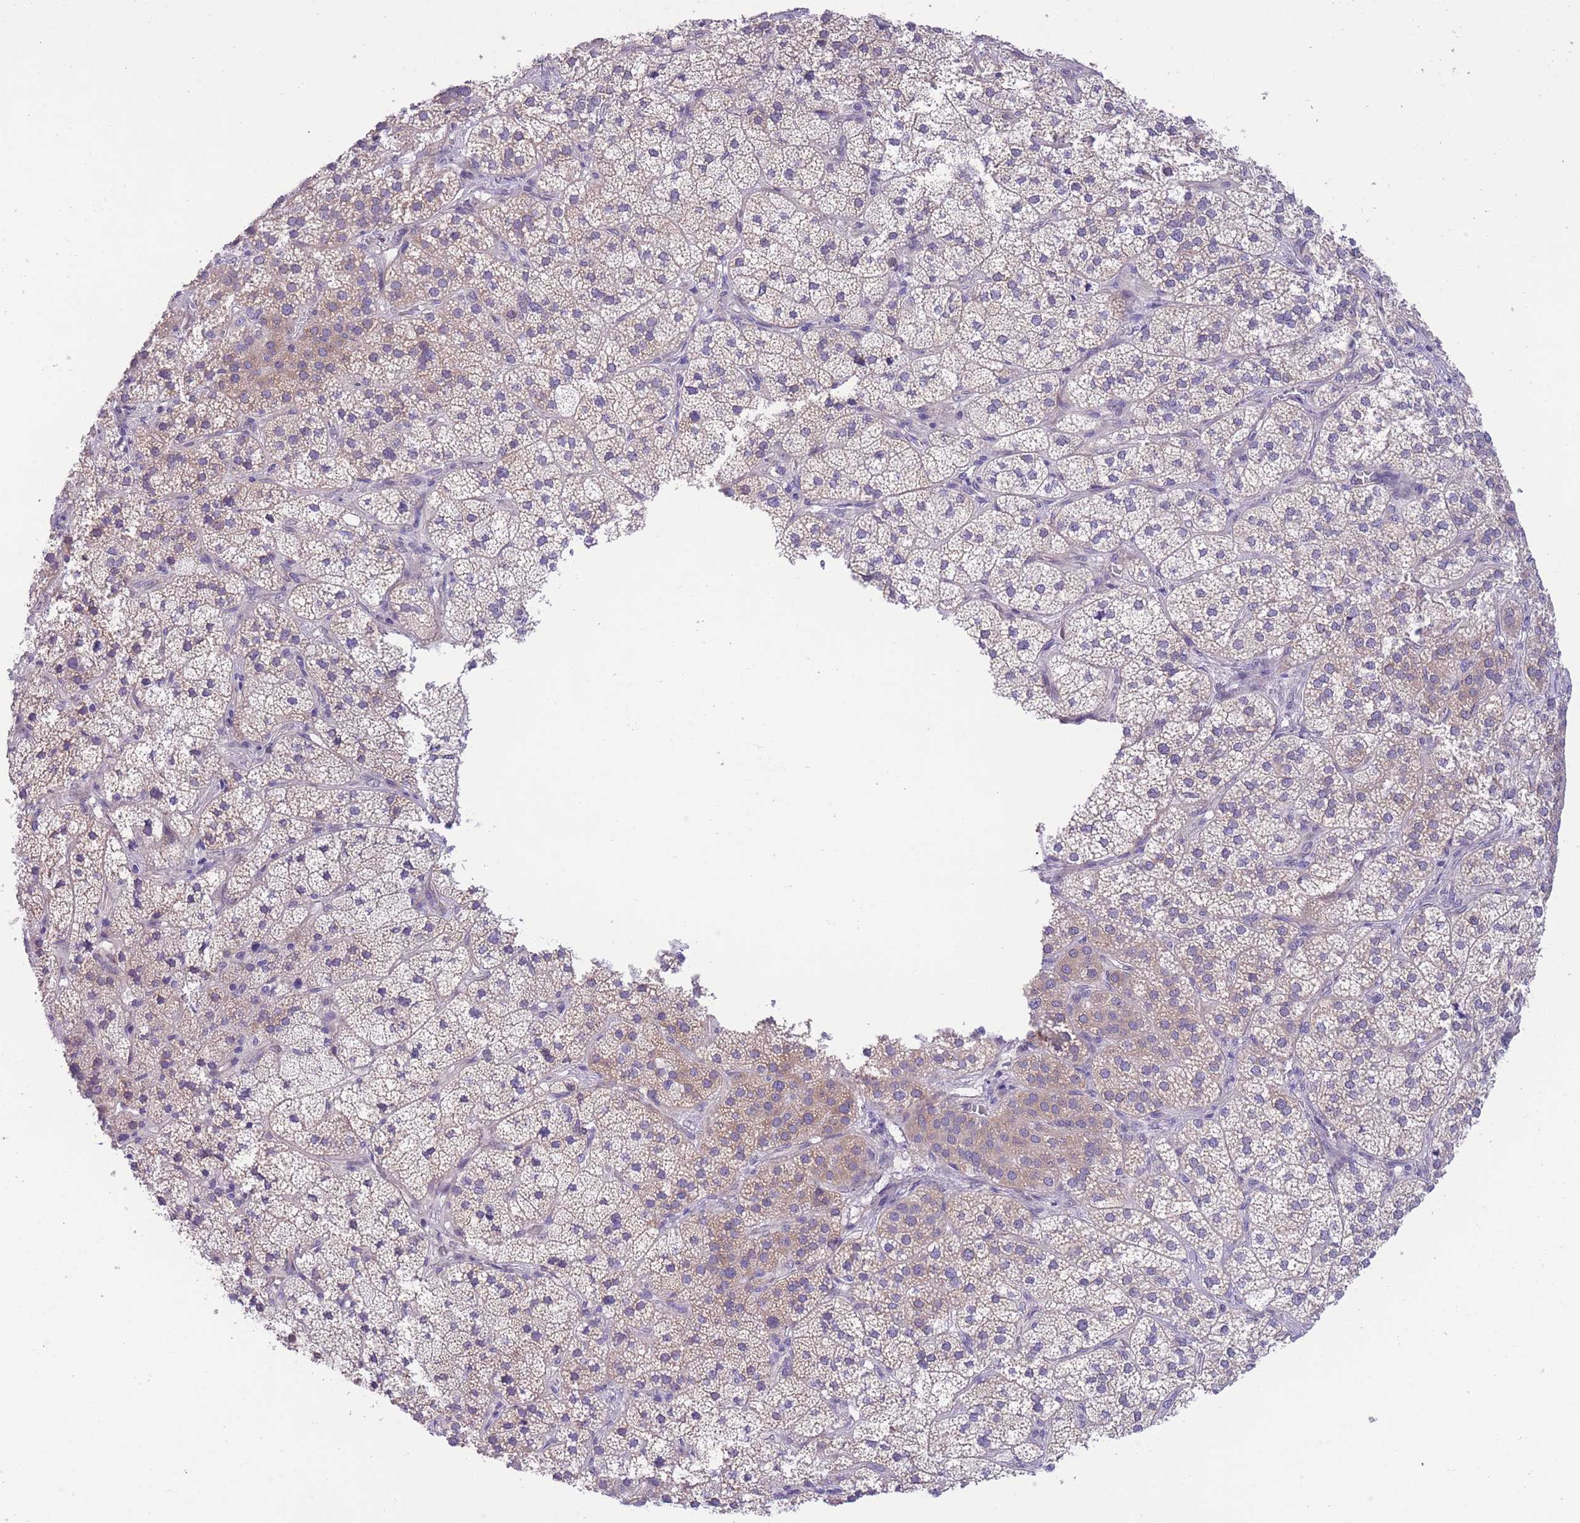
{"staining": {"intensity": "moderate", "quantity": "25%-75%", "location": "cytoplasmic/membranous"}, "tissue": "adrenal gland", "cell_type": "Glandular cells", "image_type": "normal", "snomed": [{"axis": "morphology", "description": "Normal tissue, NOS"}, {"axis": "topography", "description": "Adrenal gland"}], "caption": "Adrenal gland stained with immunohistochemistry displays moderate cytoplasmic/membranous expression in about 25%-75% of glandular cells.", "gene": "WWOX", "patient": {"sex": "female", "age": 58}}